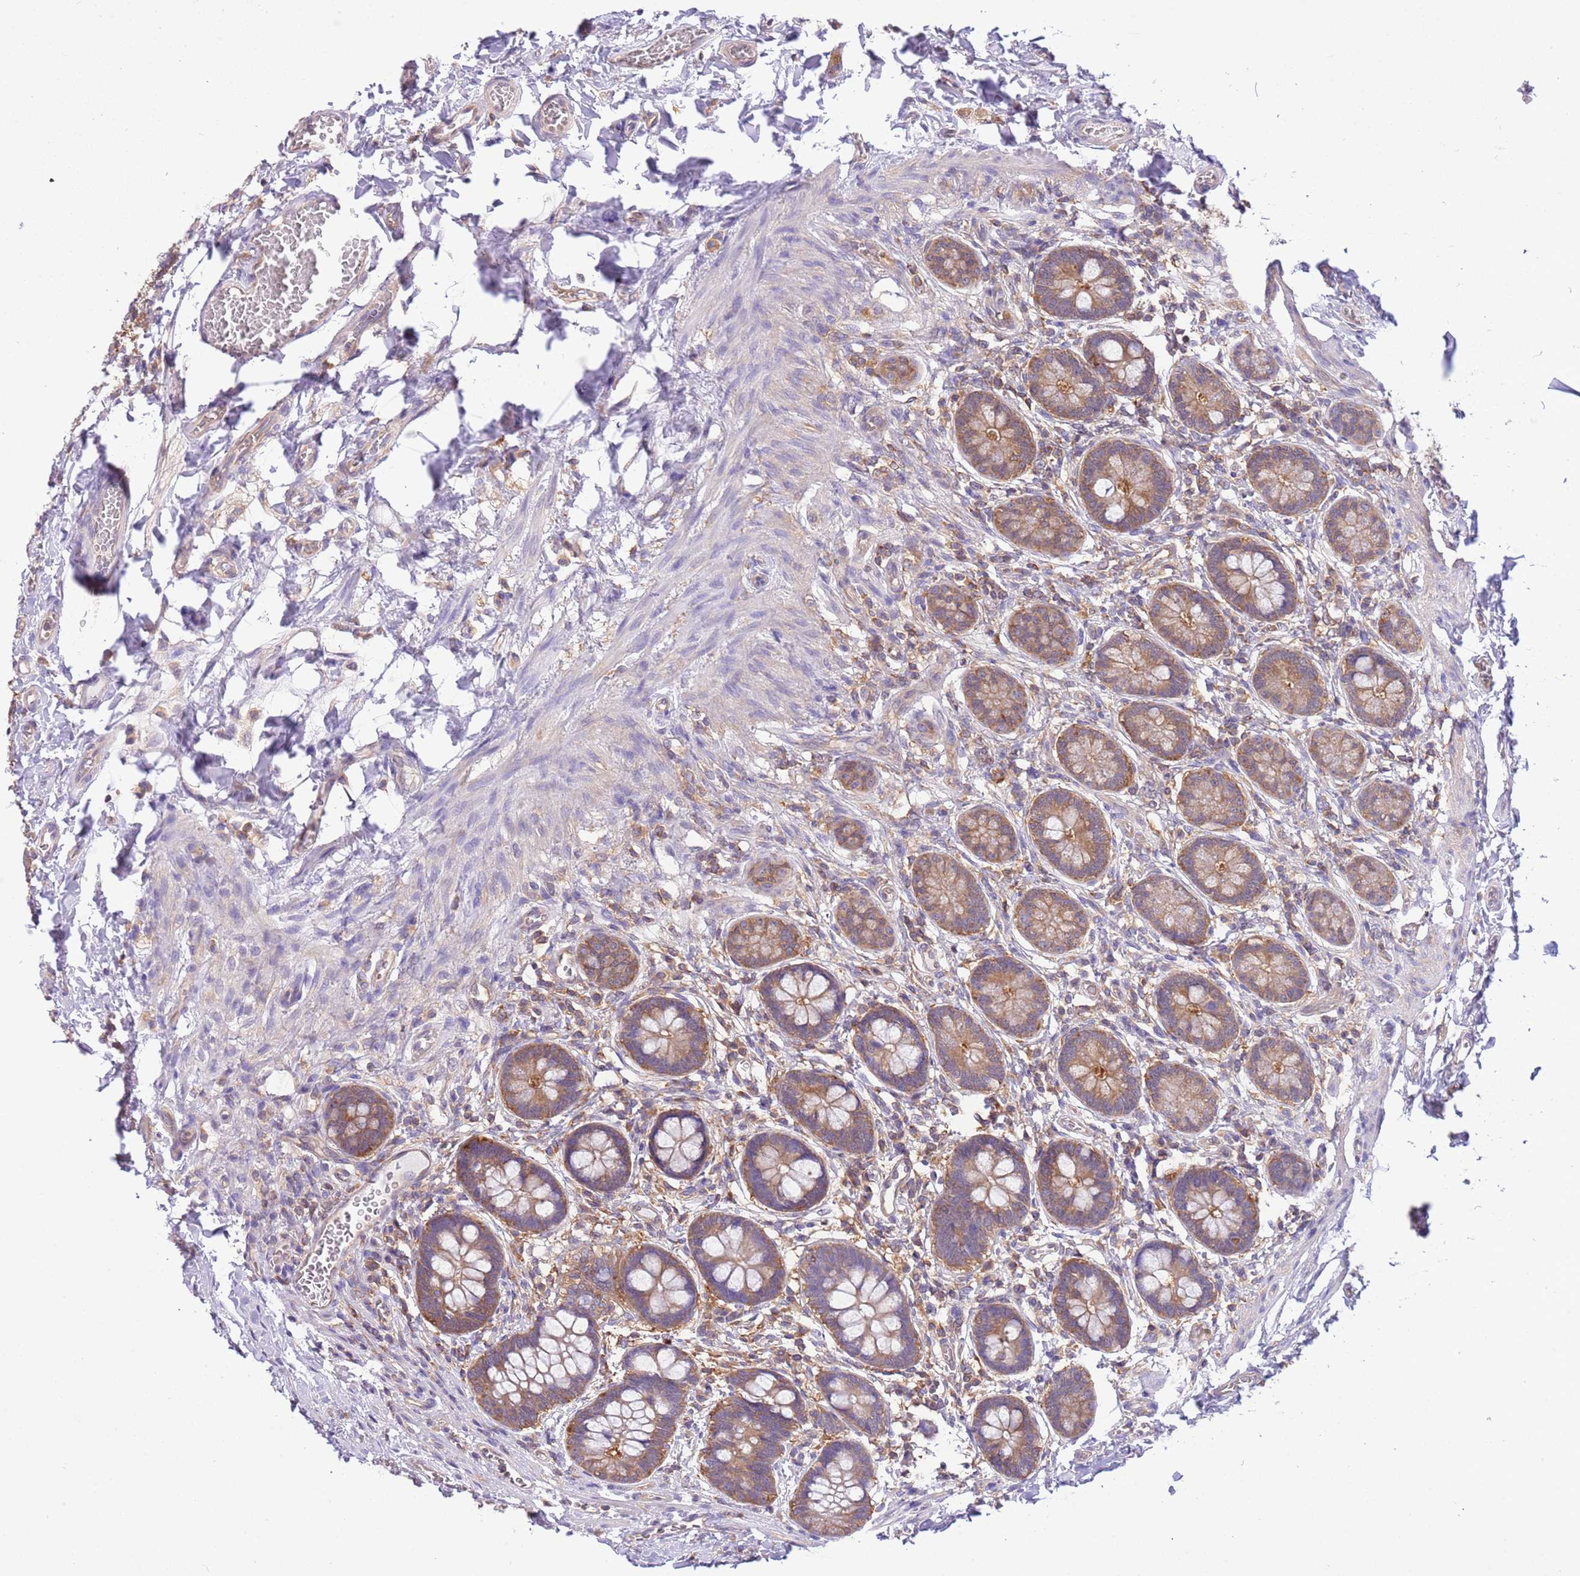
{"staining": {"intensity": "moderate", "quantity": ">75%", "location": "cytoplasmic/membranous"}, "tissue": "small intestine", "cell_type": "Glandular cells", "image_type": "normal", "snomed": [{"axis": "morphology", "description": "Normal tissue, NOS"}, {"axis": "topography", "description": "Small intestine"}], "caption": "Immunohistochemical staining of benign small intestine demonstrates >75% levels of moderate cytoplasmic/membranous protein positivity in about >75% of glandular cells. (Stains: DAB in brown, nuclei in blue, Microscopy: brightfield microscopy at high magnification).", "gene": "STIP1", "patient": {"sex": "male", "age": 52}}